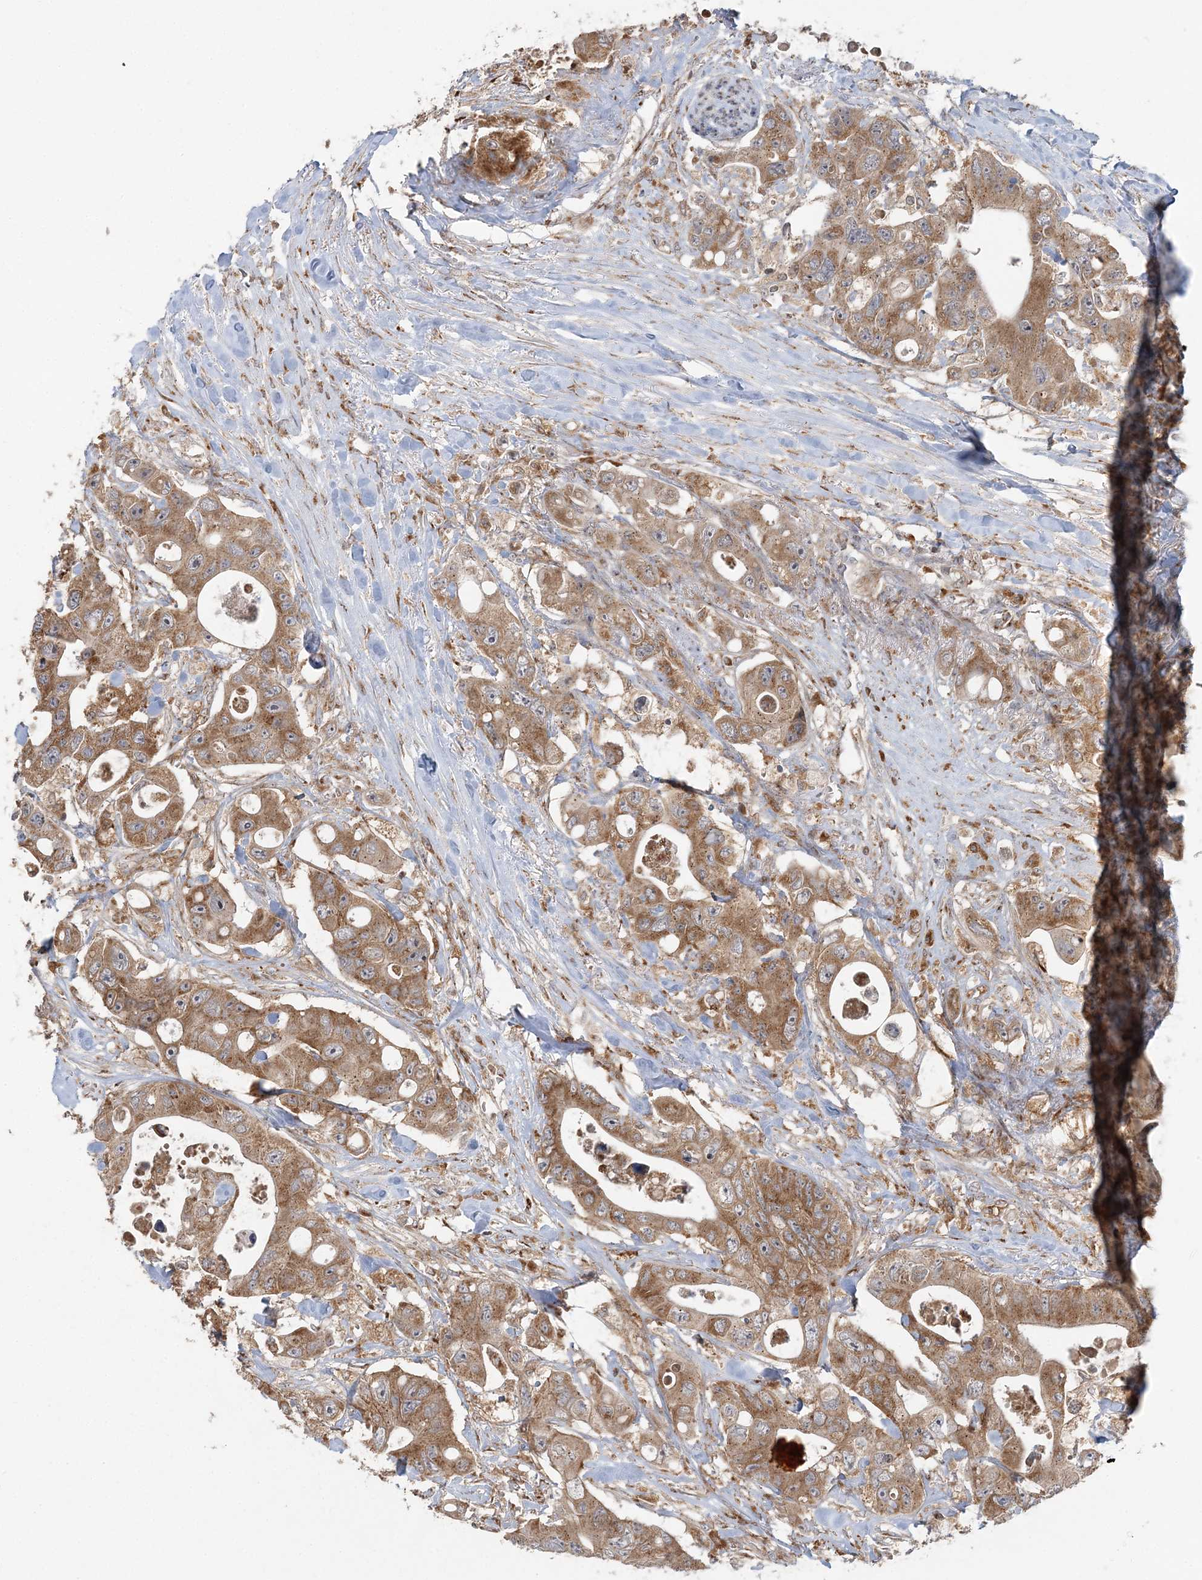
{"staining": {"intensity": "moderate", "quantity": ">75%", "location": "cytoplasmic/membranous"}, "tissue": "colorectal cancer", "cell_type": "Tumor cells", "image_type": "cancer", "snomed": [{"axis": "morphology", "description": "Adenocarcinoma, NOS"}, {"axis": "topography", "description": "Colon"}], "caption": "Human colorectal cancer (adenocarcinoma) stained for a protein (brown) demonstrates moderate cytoplasmic/membranous positive expression in approximately >75% of tumor cells.", "gene": "ABCC3", "patient": {"sex": "female", "age": 46}}